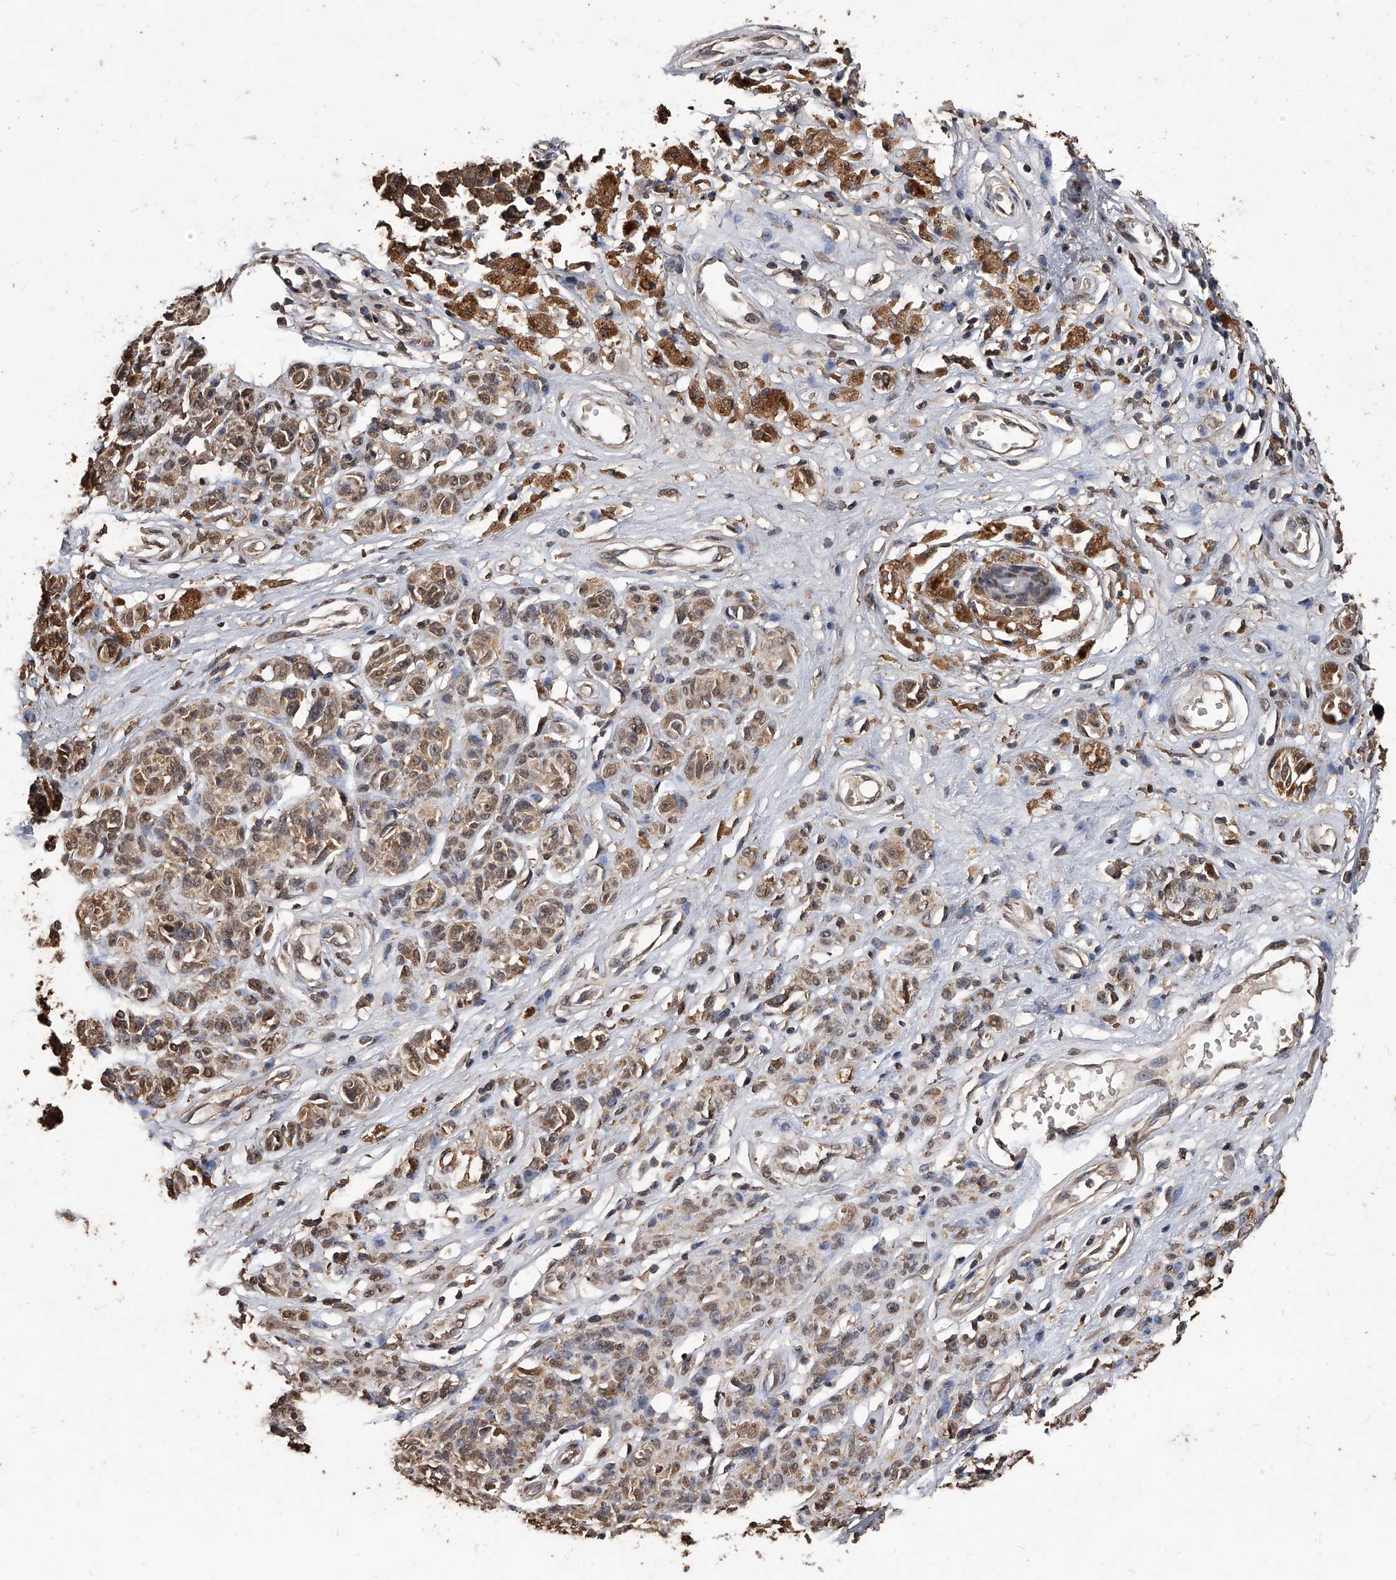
{"staining": {"intensity": "moderate", "quantity": ">75%", "location": "cytoplasmic/membranous"}, "tissue": "melanoma", "cell_type": "Tumor cells", "image_type": "cancer", "snomed": [{"axis": "morphology", "description": "Malignant melanoma, NOS"}, {"axis": "topography", "description": "Skin"}], "caption": "The photomicrograph displays staining of malignant melanoma, revealing moderate cytoplasmic/membranous protein staining (brown color) within tumor cells.", "gene": "FBXL4", "patient": {"sex": "female", "age": 64}}